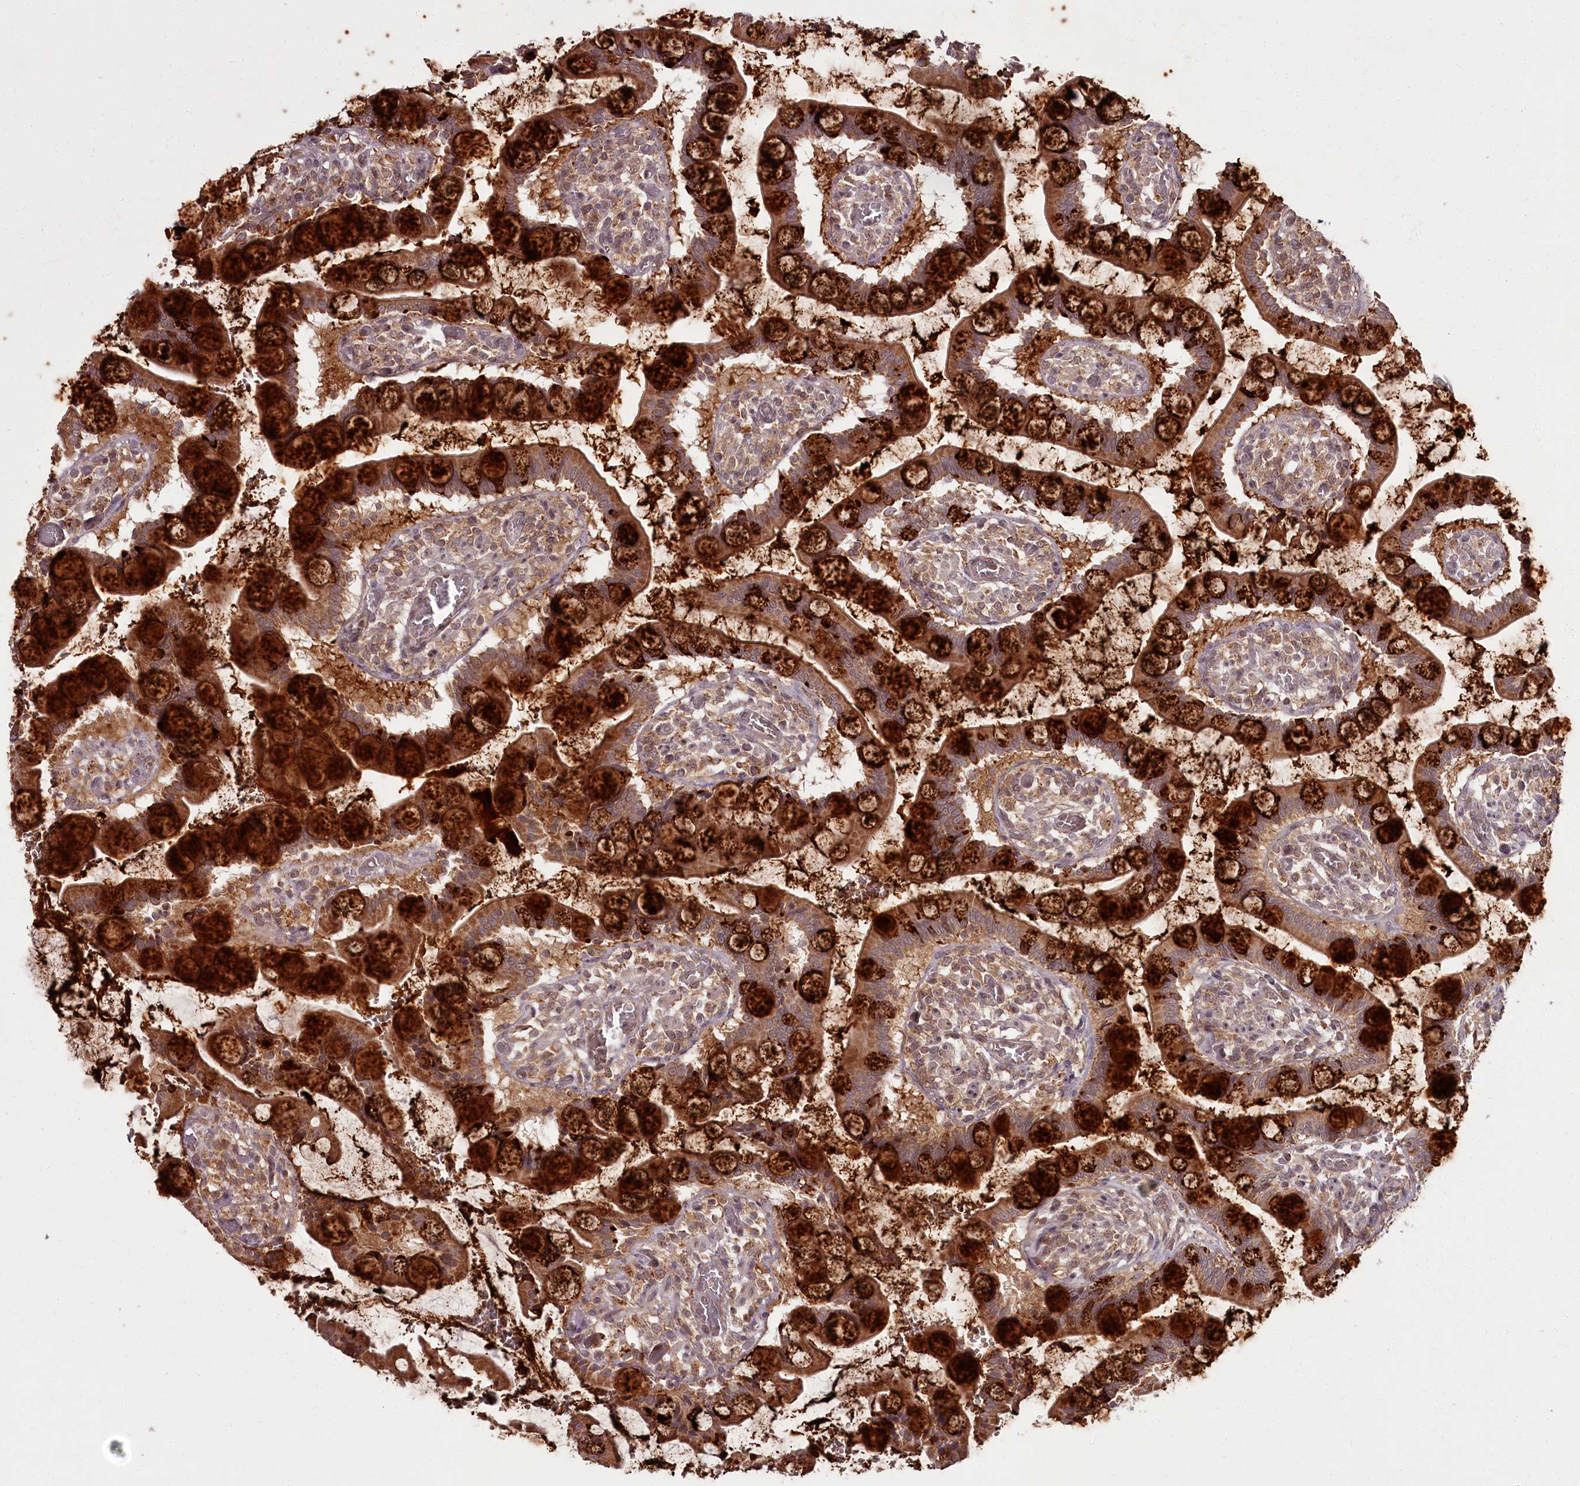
{"staining": {"intensity": "strong", "quantity": ">75%", "location": "cytoplasmic/membranous"}, "tissue": "small intestine", "cell_type": "Glandular cells", "image_type": "normal", "snomed": [{"axis": "morphology", "description": "Normal tissue, NOS"}, {"axis": "topography", "description": "Small intestine"}], "caption": "A brown stain shows strong cytoplasmic/membranous positivity of a protein in glandular cells of unremarkable human small intestine.", "gene": "PCBP2", "patient": {"sex": "male", "age": 52}}